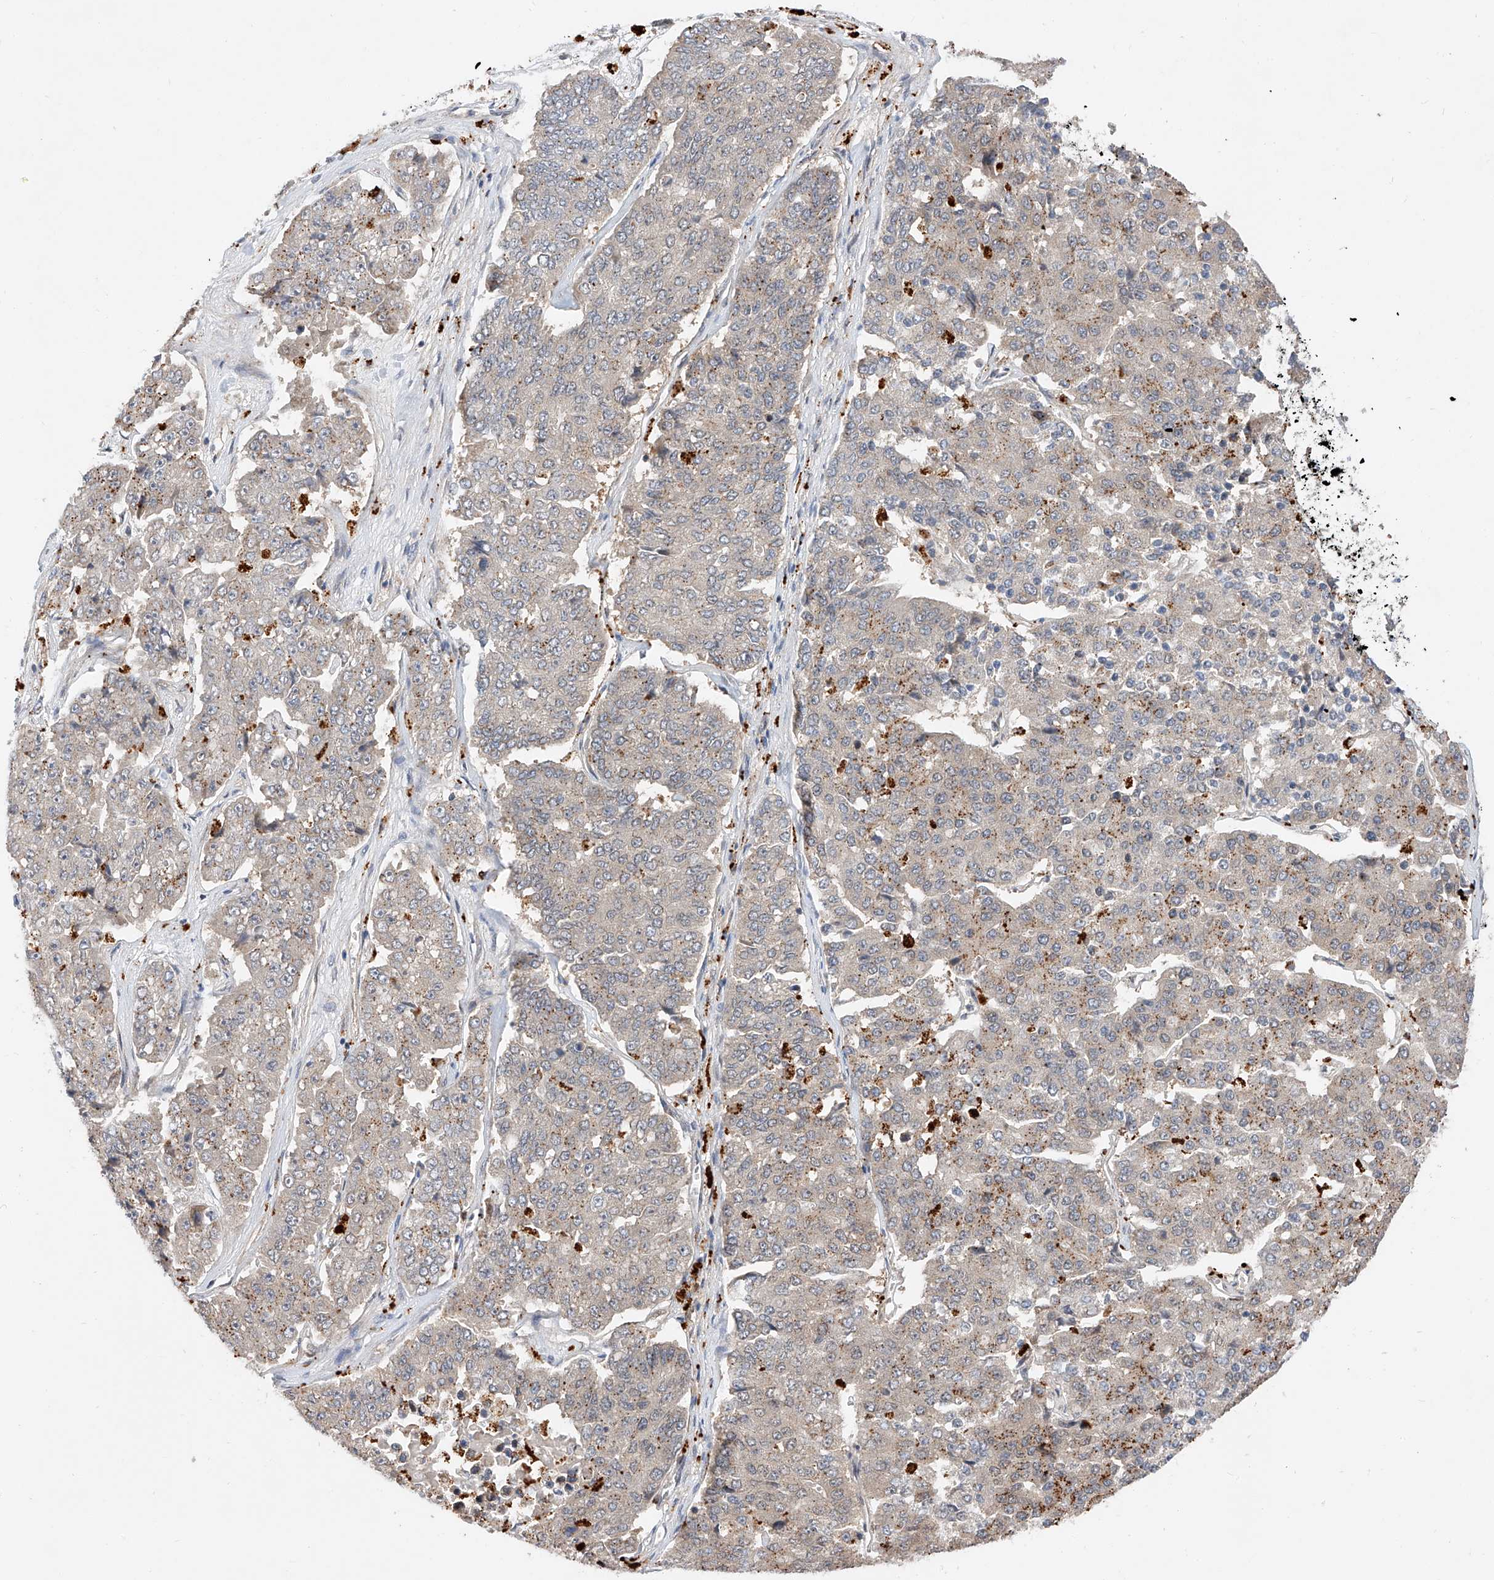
{"staining": {"intensity": "negative", "quantity": "none", "location": "none"}, "tissue": "pancreatic cancer", "cell_type": "Tumor cells", "image_type": "cancer", "snomed": [{"axis": "morphology", "description": "Adenocarcinoma, NOS"}, {"axis": "topography", "description": "Pancreas"}], "caption": "Tumor cells show no significant protein expression in pancreatic adenocarcinoma.", "gene": "DIRAS3", "patient": {"sex": "male", "age": 50}}